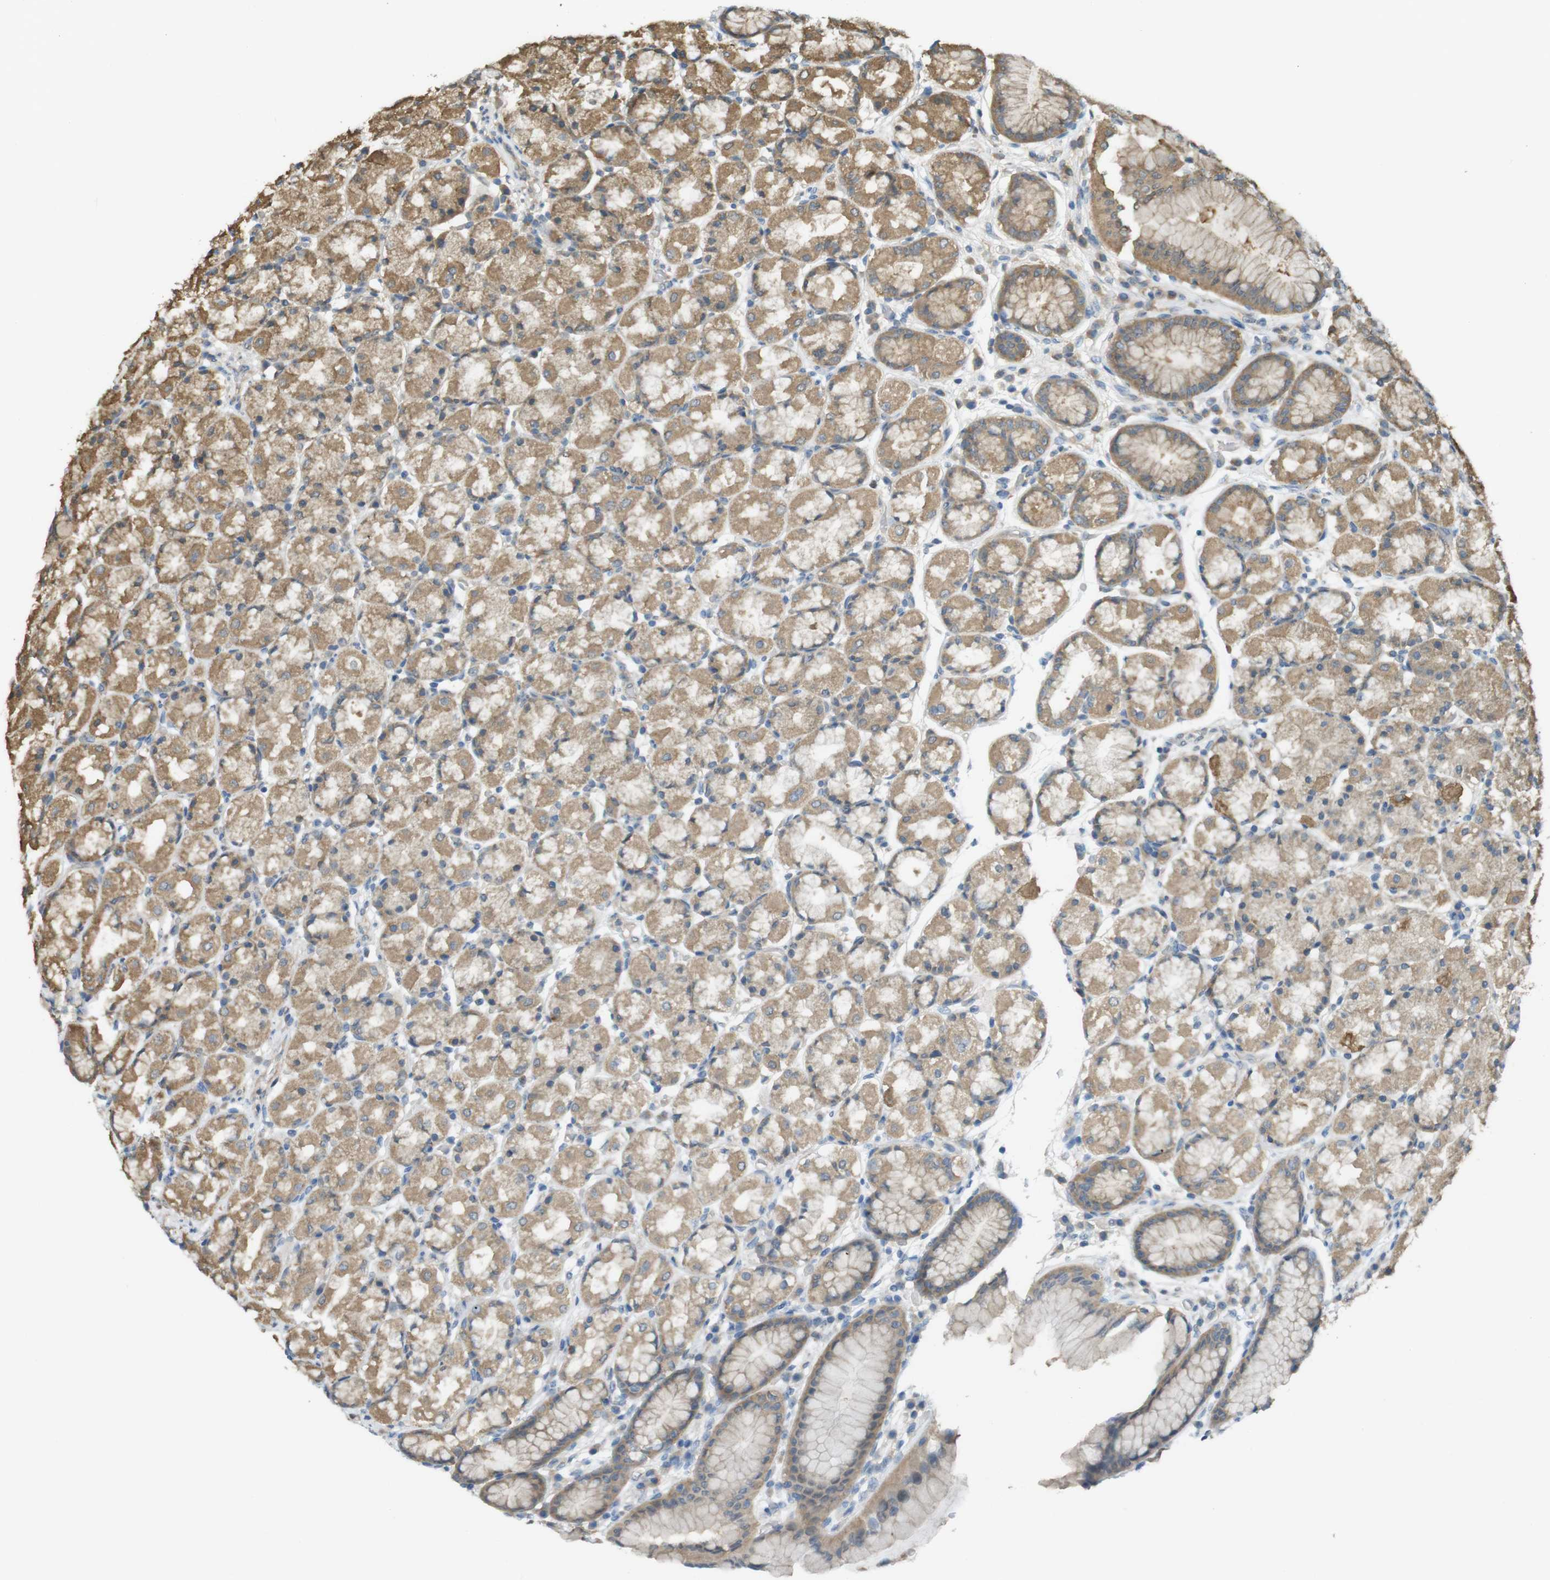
{"staining": {"intensity": "moderate", "quantity": ">75%", "location": "cytoplasmic/membranous"}, "tissue": "stomach", "cell_type": "Glandular cells", "image_type": "normal", "snomed": [{"axis": "morphology", "description": "Normal tissue, NOS"}, {"axis": "topography", "description": "Stomach, upper"}], "caption": "Moderate cytoplasmic/membranous staining is appreciated in approximately >75% of glandular cells in benign stomach. The protein of interest is stained brown, and the nuclei are stained in blue (DAB IHC with brightfield microscopy, high magnification).", "gene": "ZDHHC20", "patient": {"sex": "male", "age": 68}}